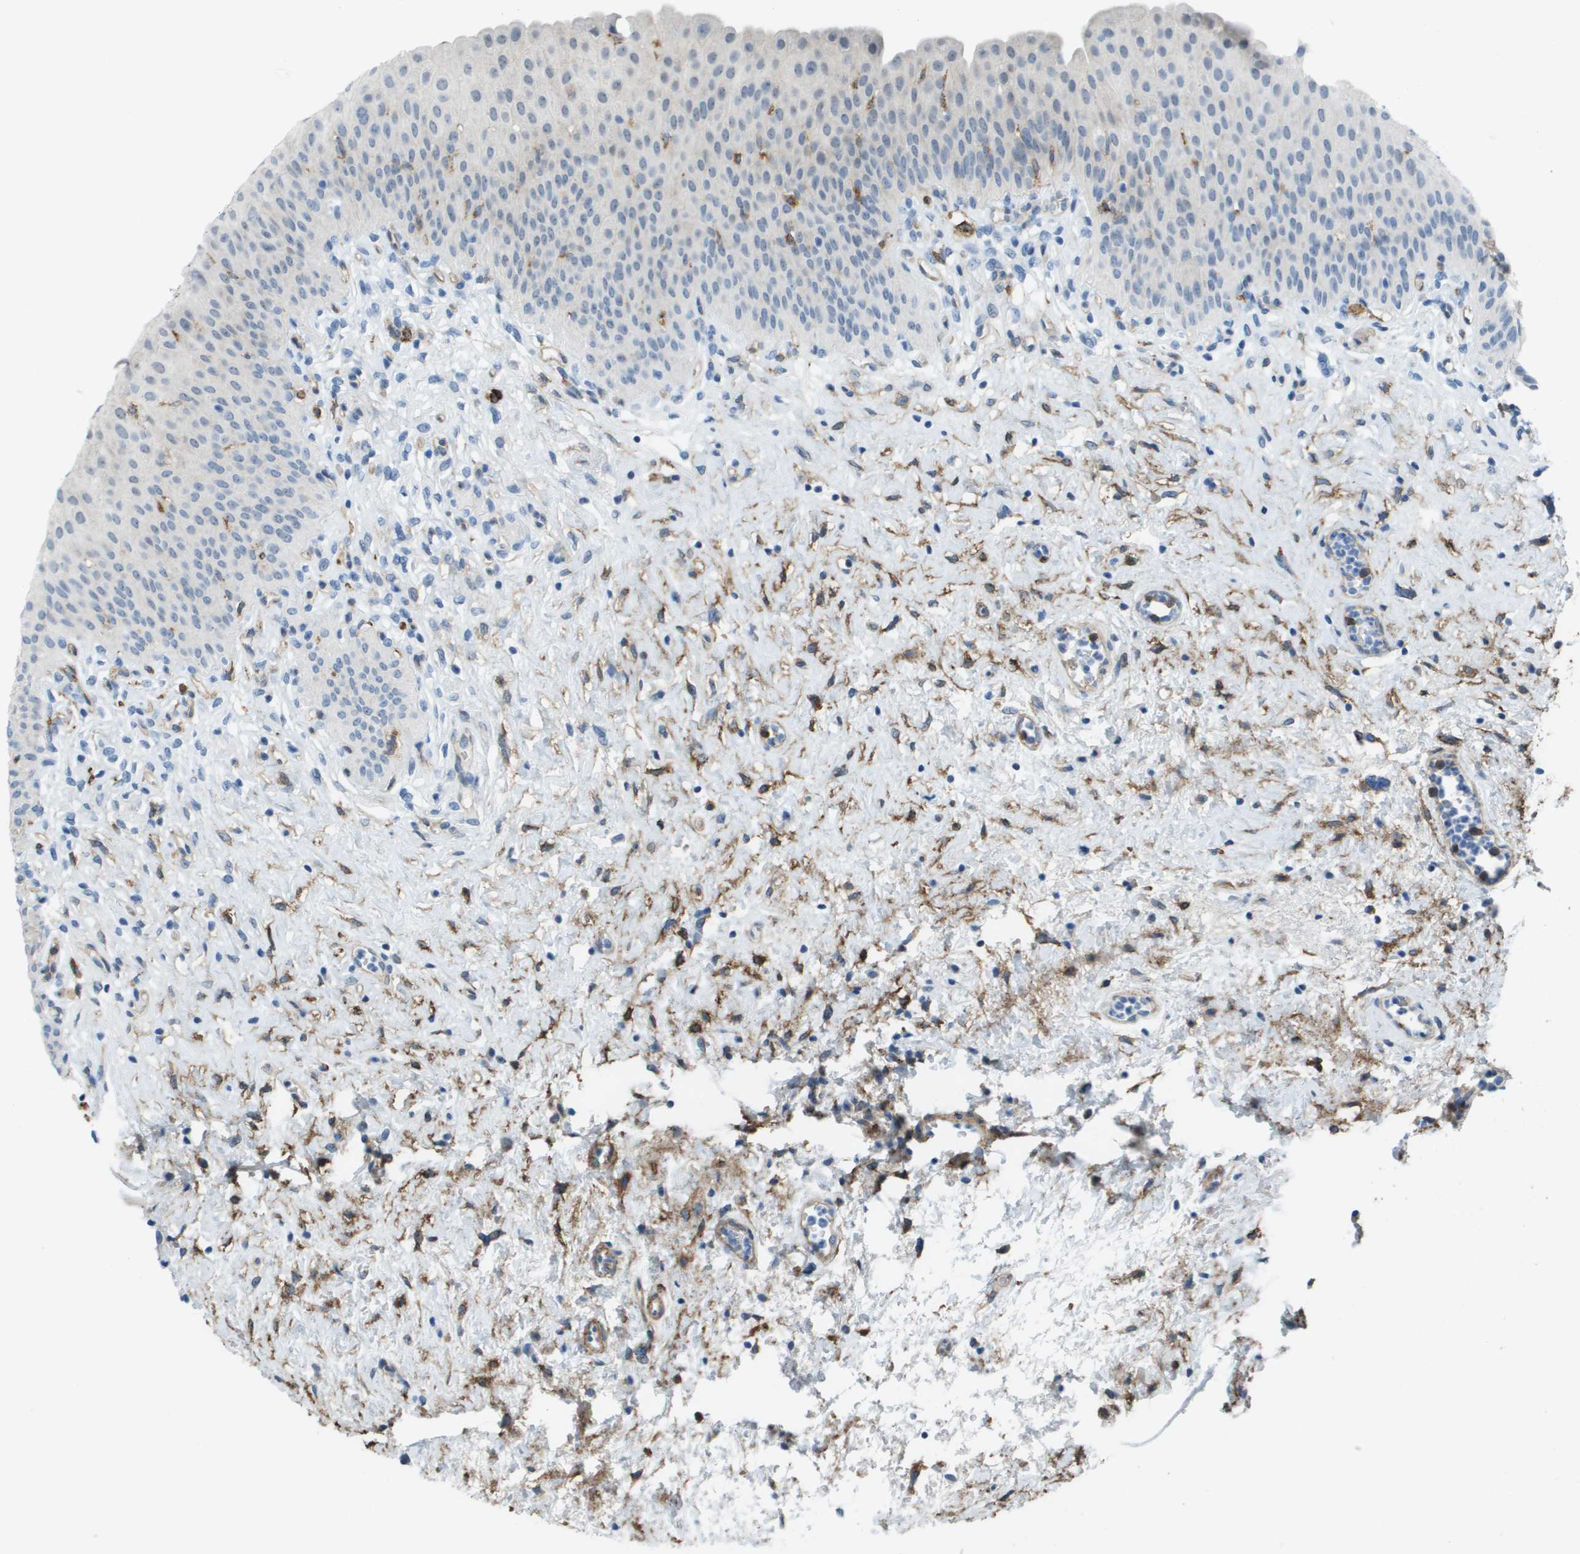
{"staining": {"intensity": "moderate", "quantity": "<25%", "location": "cytoplasmic/membranous"}, "tissue": "urinary bladder", "cell_type": "Urothelial cells", "image_type": "normal", "snomed": [{"axis": "morphology", "description": "Normal tissue, NOS"}, {"axis": "topography", "description": "Urinary bladder"}], "caption": "IHC image of normal human urinary bladder stained for a protein (brown), which demonstrates low levels of moderate cytoplasmic/membranous expression in about <25% of urothelial cells.", "gene": "ZBTB43", "patient": {"sex": "male", "age": 46}}